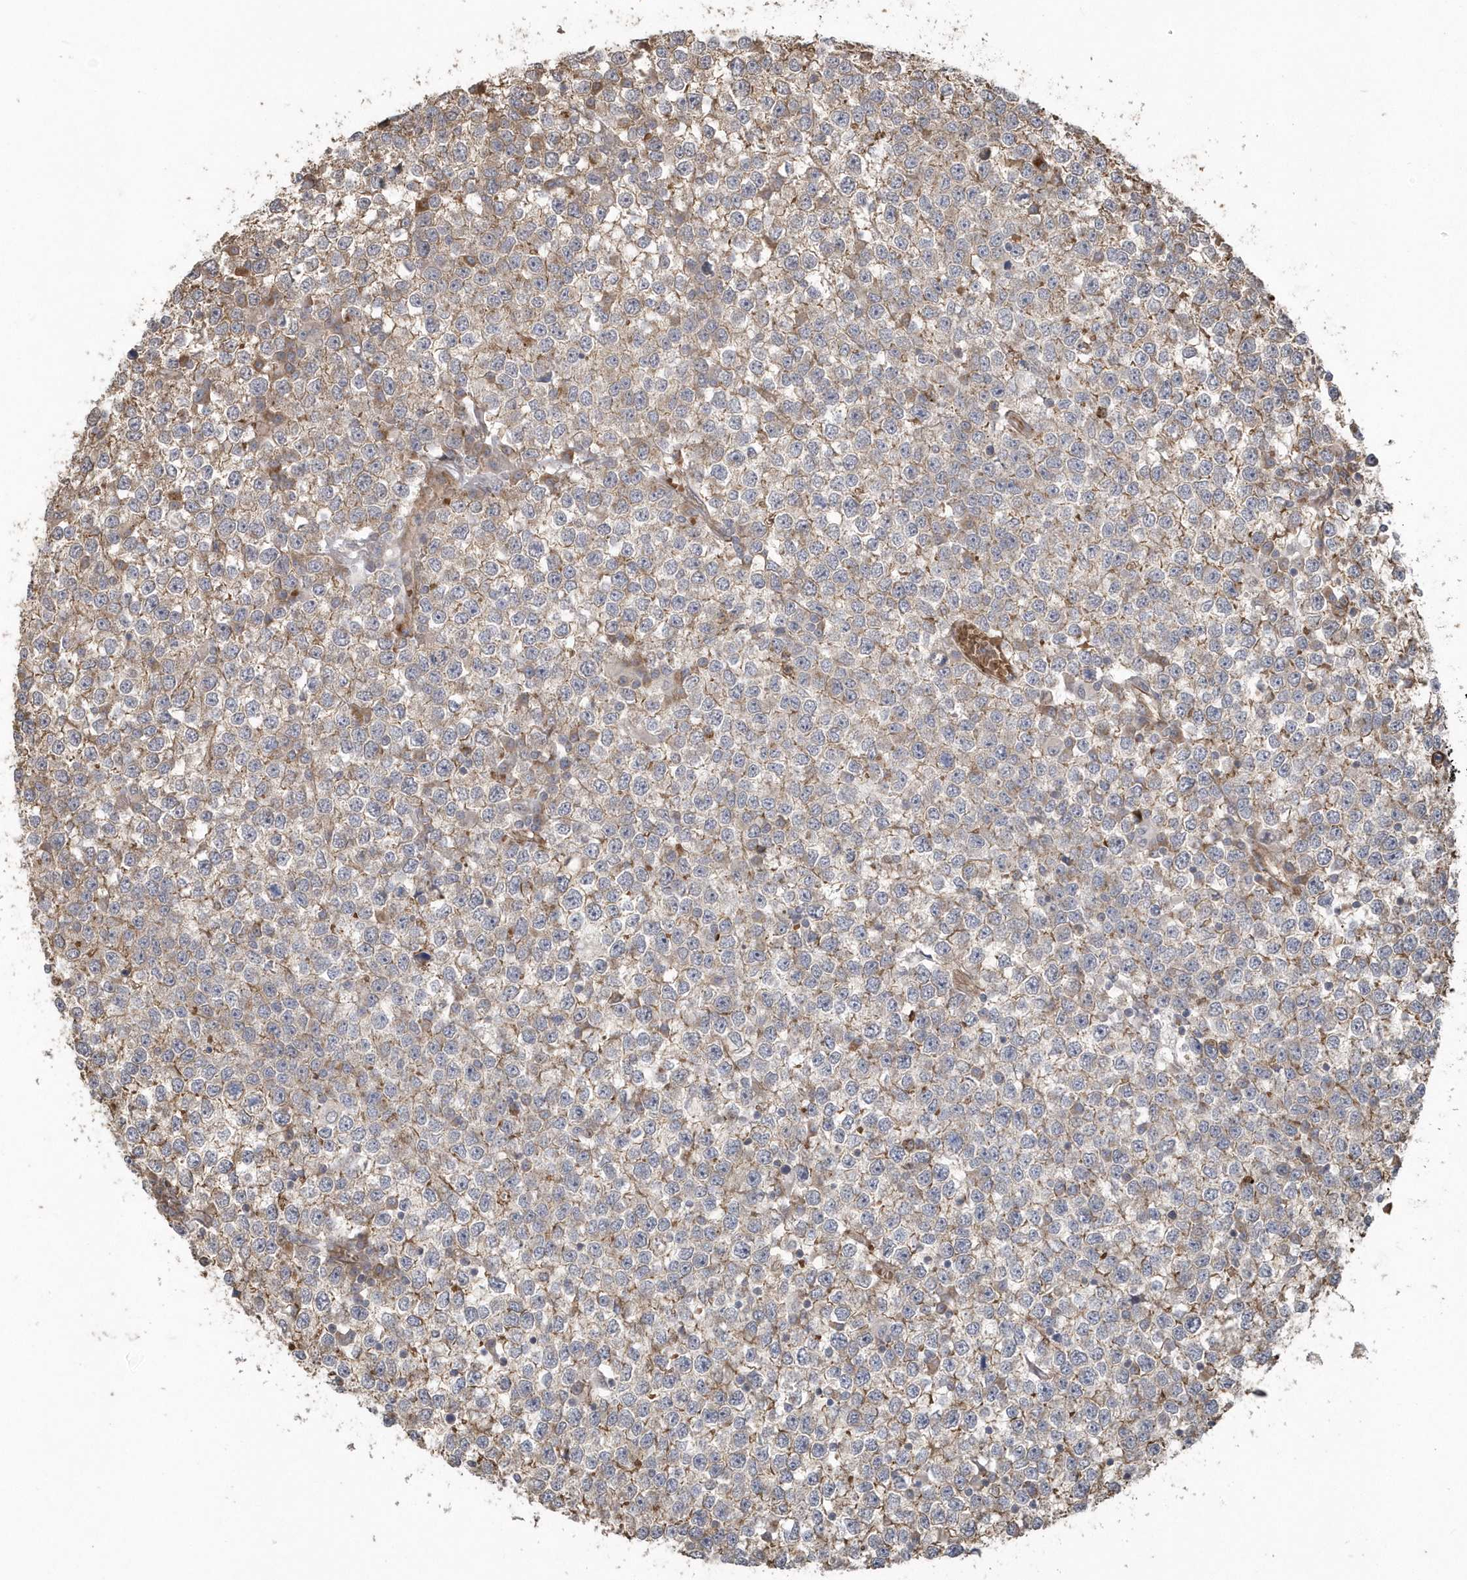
{"staining": {"intensity": "weak", "quantity": ">75%", "location": "cytoplasmic/membranous"}, "tissue": "testis cancer", "cell_type": "Tumor cells", "image_type": "cancer", "snomed": [{"axis": "morphology", "description": "Seminoma, NOS"}, {"axis": "topography", "description": "Testis"}], "caption": "Human testis seminoma stained with a protein marker shows weak staining in tumor cells.", "gene": "HERPUD1", "patient": {"sex": "male", "age": 65}}